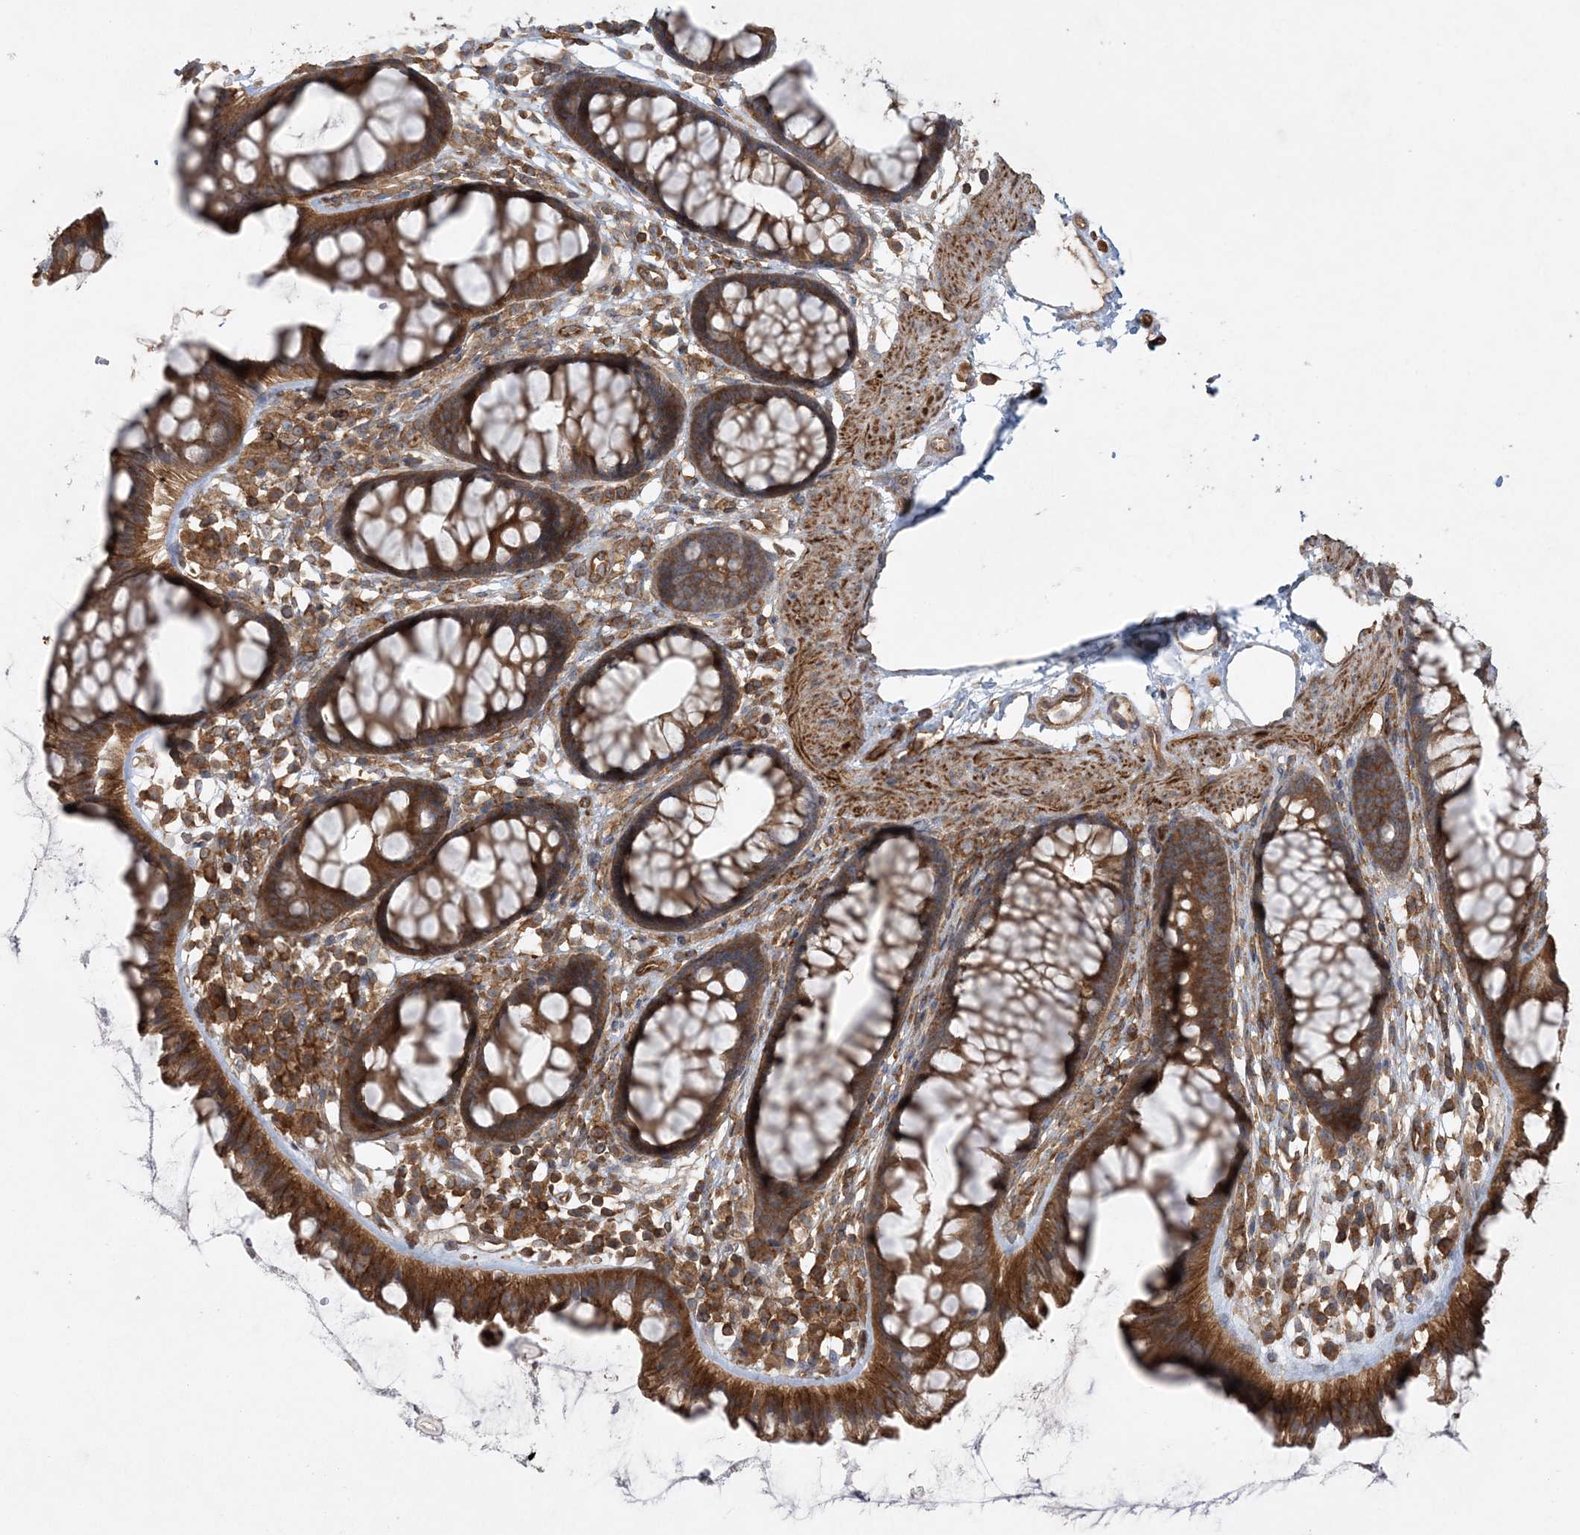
{"staining": {"intensity": "moderate", "quantity": ">75%", "location": "cytoplasmic/membranous"}, "tissue": "colon", "cell_type": "Endothelial cells", "image_type": "normal", "snomed": [{"axis": "morphology", "description": "Normal tissue, NOS"}, {"axis": "topography", "description": "Colon"}], "caption": "This is an image of immunohistochemistry staining of unremarkable colon, which shows moderate staining in the cytoplasmic/membranous of endothelial cells.", "gene": "ACAP2", "patient": {"sex": "female", "age": 62}}